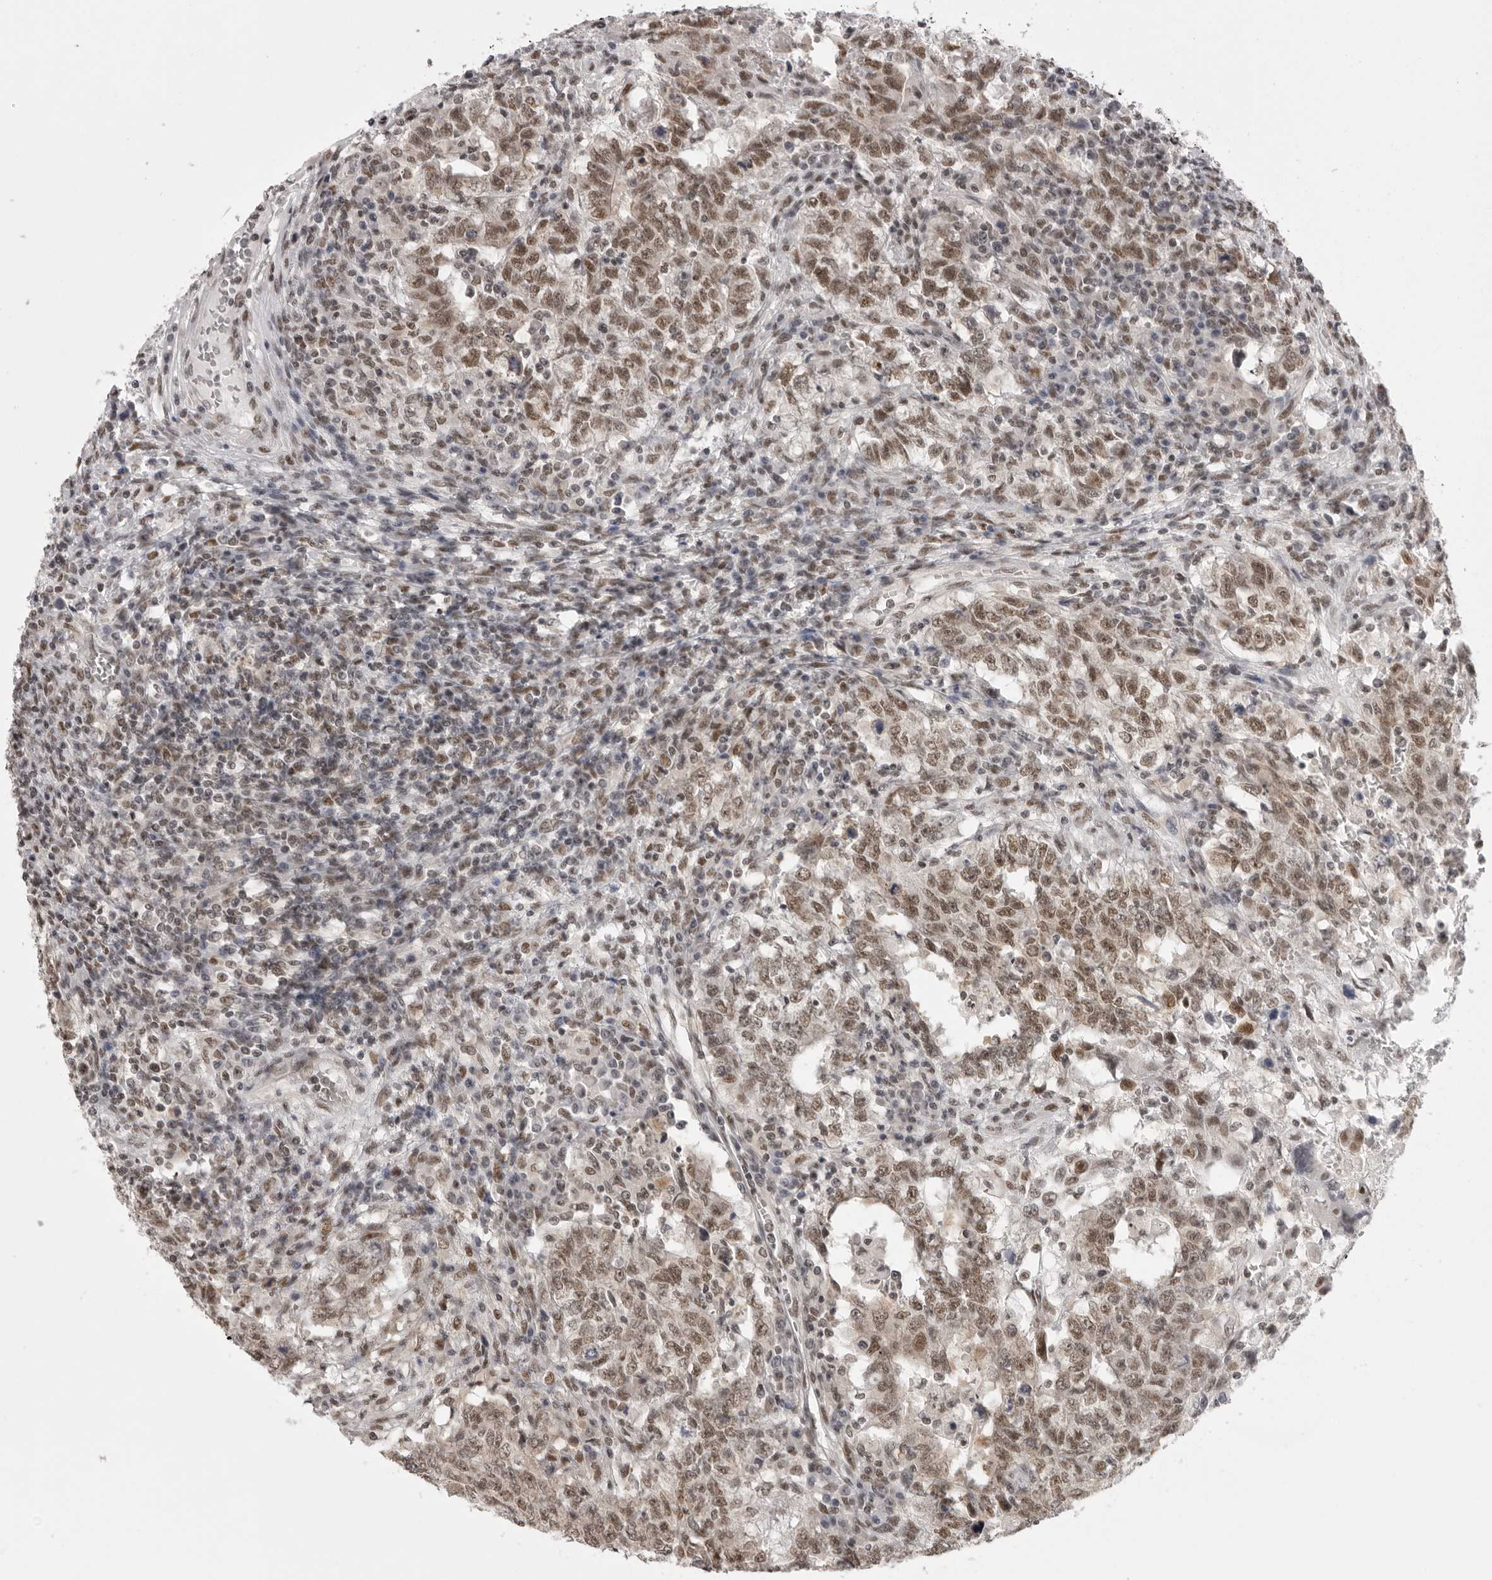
{"staining": {"intensity": "moderate", "quantity": ">75%", "location": "nuclear"}, "tissue": "testis cancer", "cell_type": "Tumor cells", "image_type": "cancer", "snomed": [{"axis": "morphology", "description": "Carcinoma, Embryonal, NOS"}, {"axis": "topography", "description": "Testis"}], "caption": "Immunohistochemistry (IHC) of testis embryonal carcinoma demonstrates medium levels of moderate nuclear staining in approximately >75% of tumor cells. (brown staining indicates protein expression, while blue staining denotes nuclei).", "gene": "RPA2", "patient": {"sex": "male", "age": 26}}